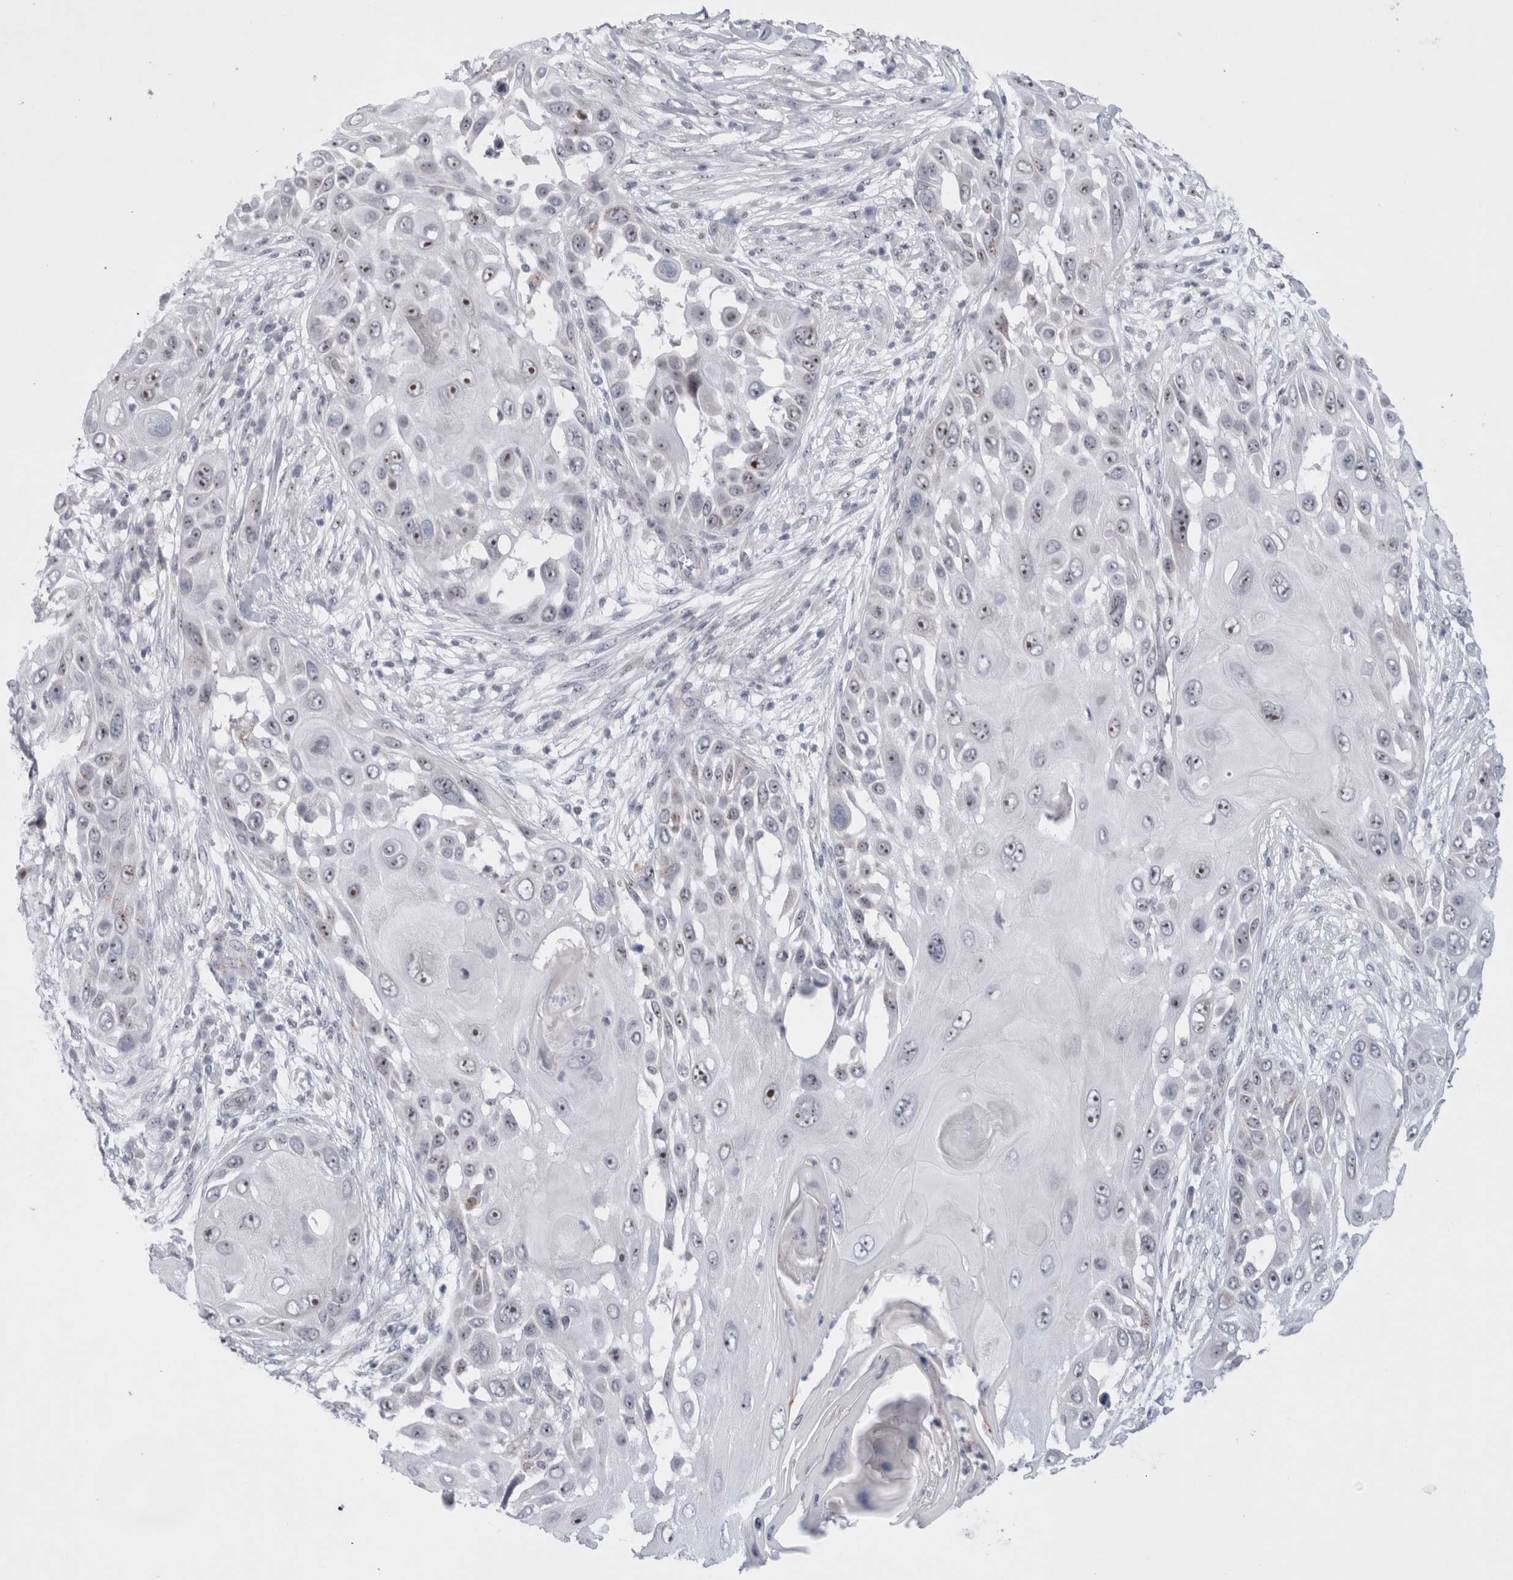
{"staining": {"intensity": "weak", "quantity": "25%-75%", "location": "nuclear"}, "tissue": "skin cancer", "cell_type": "Tumor cells", "image_type": "cancer", "snomed": [{"axis": "morphology", "description": "Squamous cell carcinoma, NOS"}, {"axis": "topography", "description": "Skin"}], "caption": "Immunohistochemistry (IHC) photomicrograph of human skin squamous cell carcinoma stained for a protein (brown), which shows low levels of weak nuclear expression in about 25%-75% of tumor cells.", "gene": "CERS5", "patient": {"sex": "female", "age": 44}}